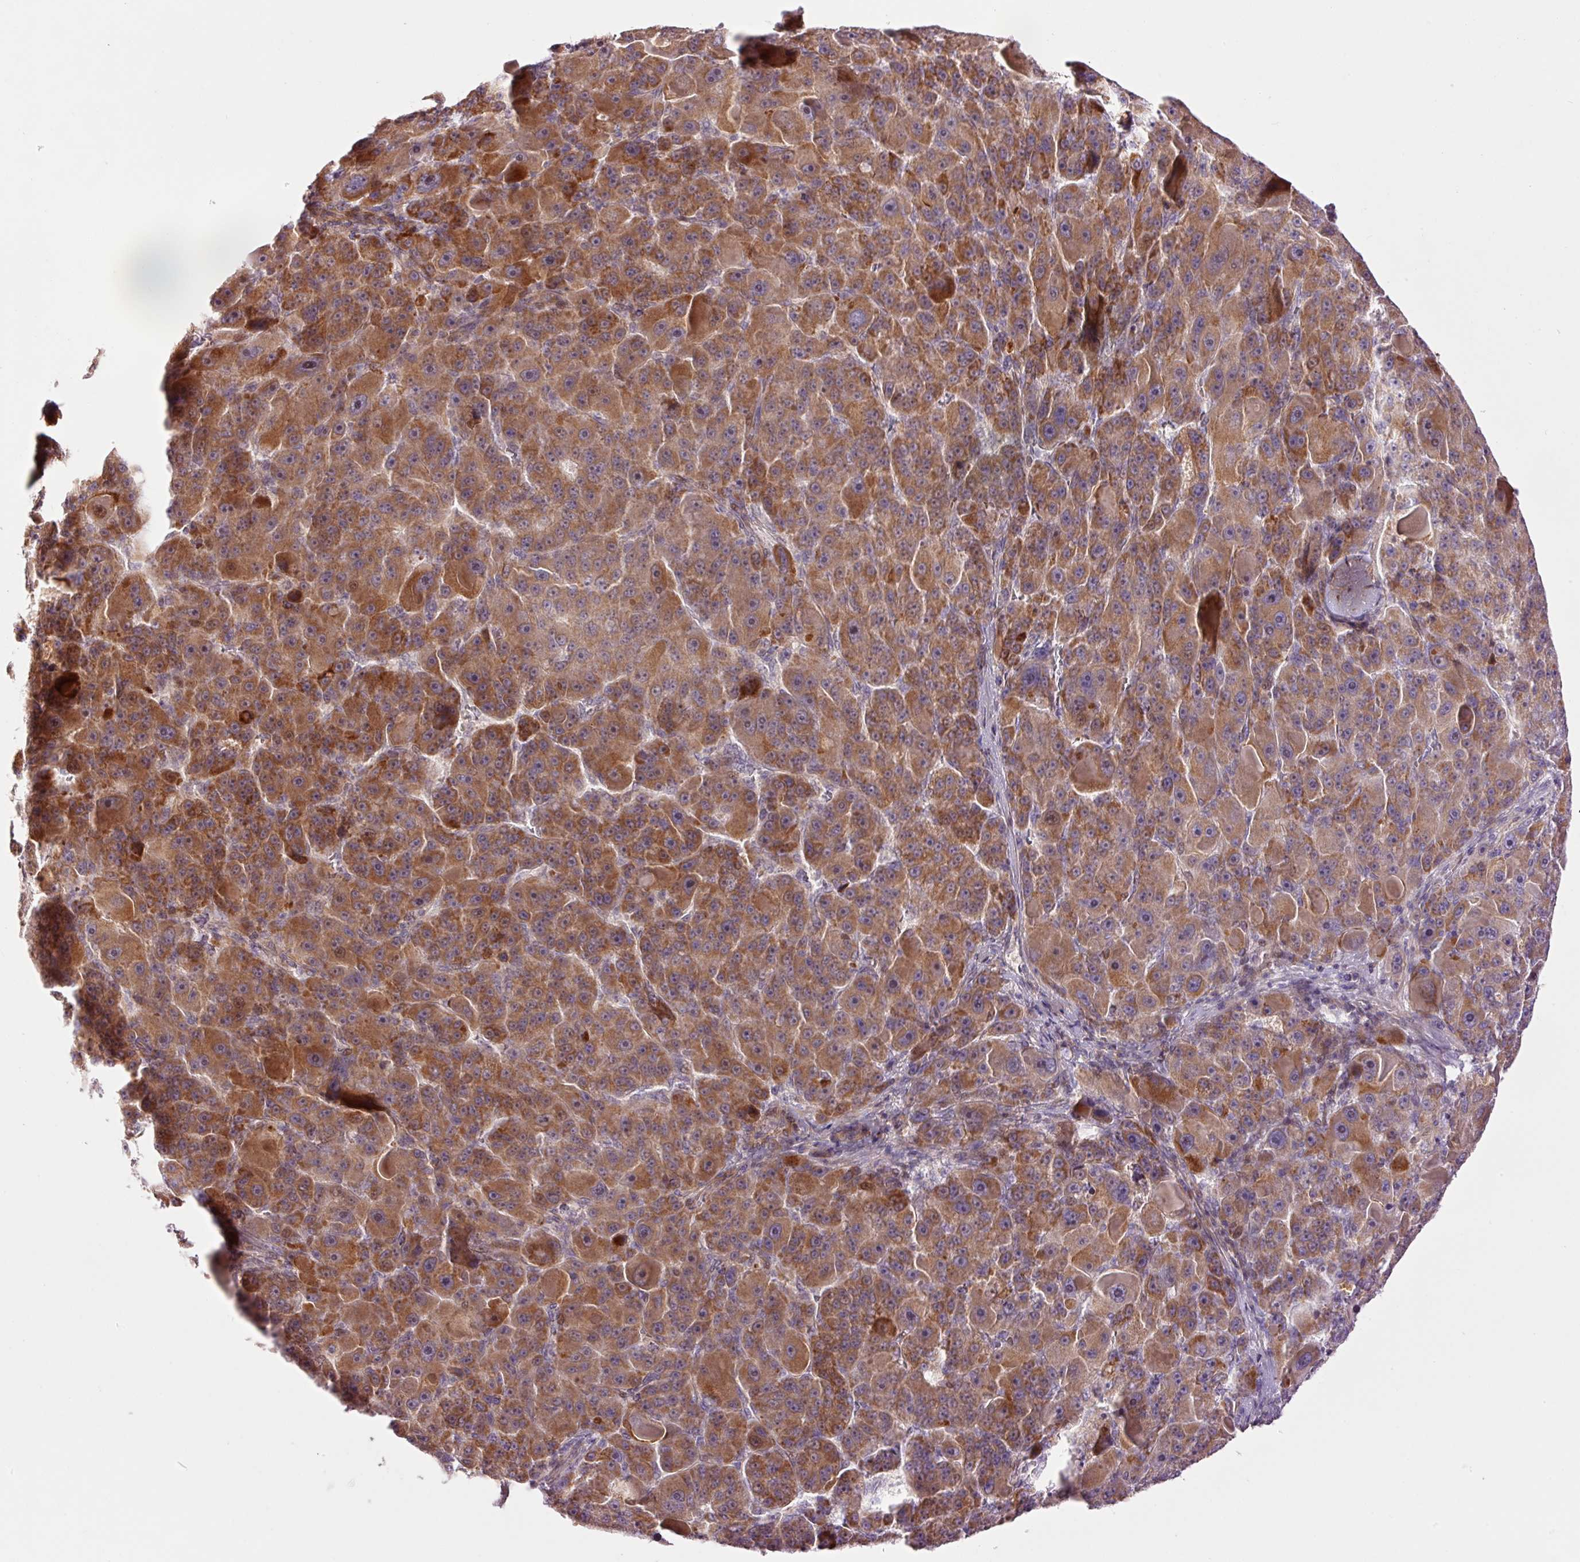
{"staining": {"intensity": "moderate", "quantity": ">75%", "location": "cytoplasmic/membranous"}, "tissue": "liver cancer", "cell_type": "Tumor cells", "image_type": "cancer", "snomed": [{"axis": "morphology", "description": "Carcinoma, Hepatocellular, NOS"}, {"axis": "topography", "description": "Liver"}], "caption": "Liver hepatocellular carcinoma was stained to show a protein in brown. There is medium levels of moderate cytoplasmic/membranous expression in approximately >75% of tumor cells.", "gene": "SLC29A3", "patient": {"sex": "male", "age": 76}}